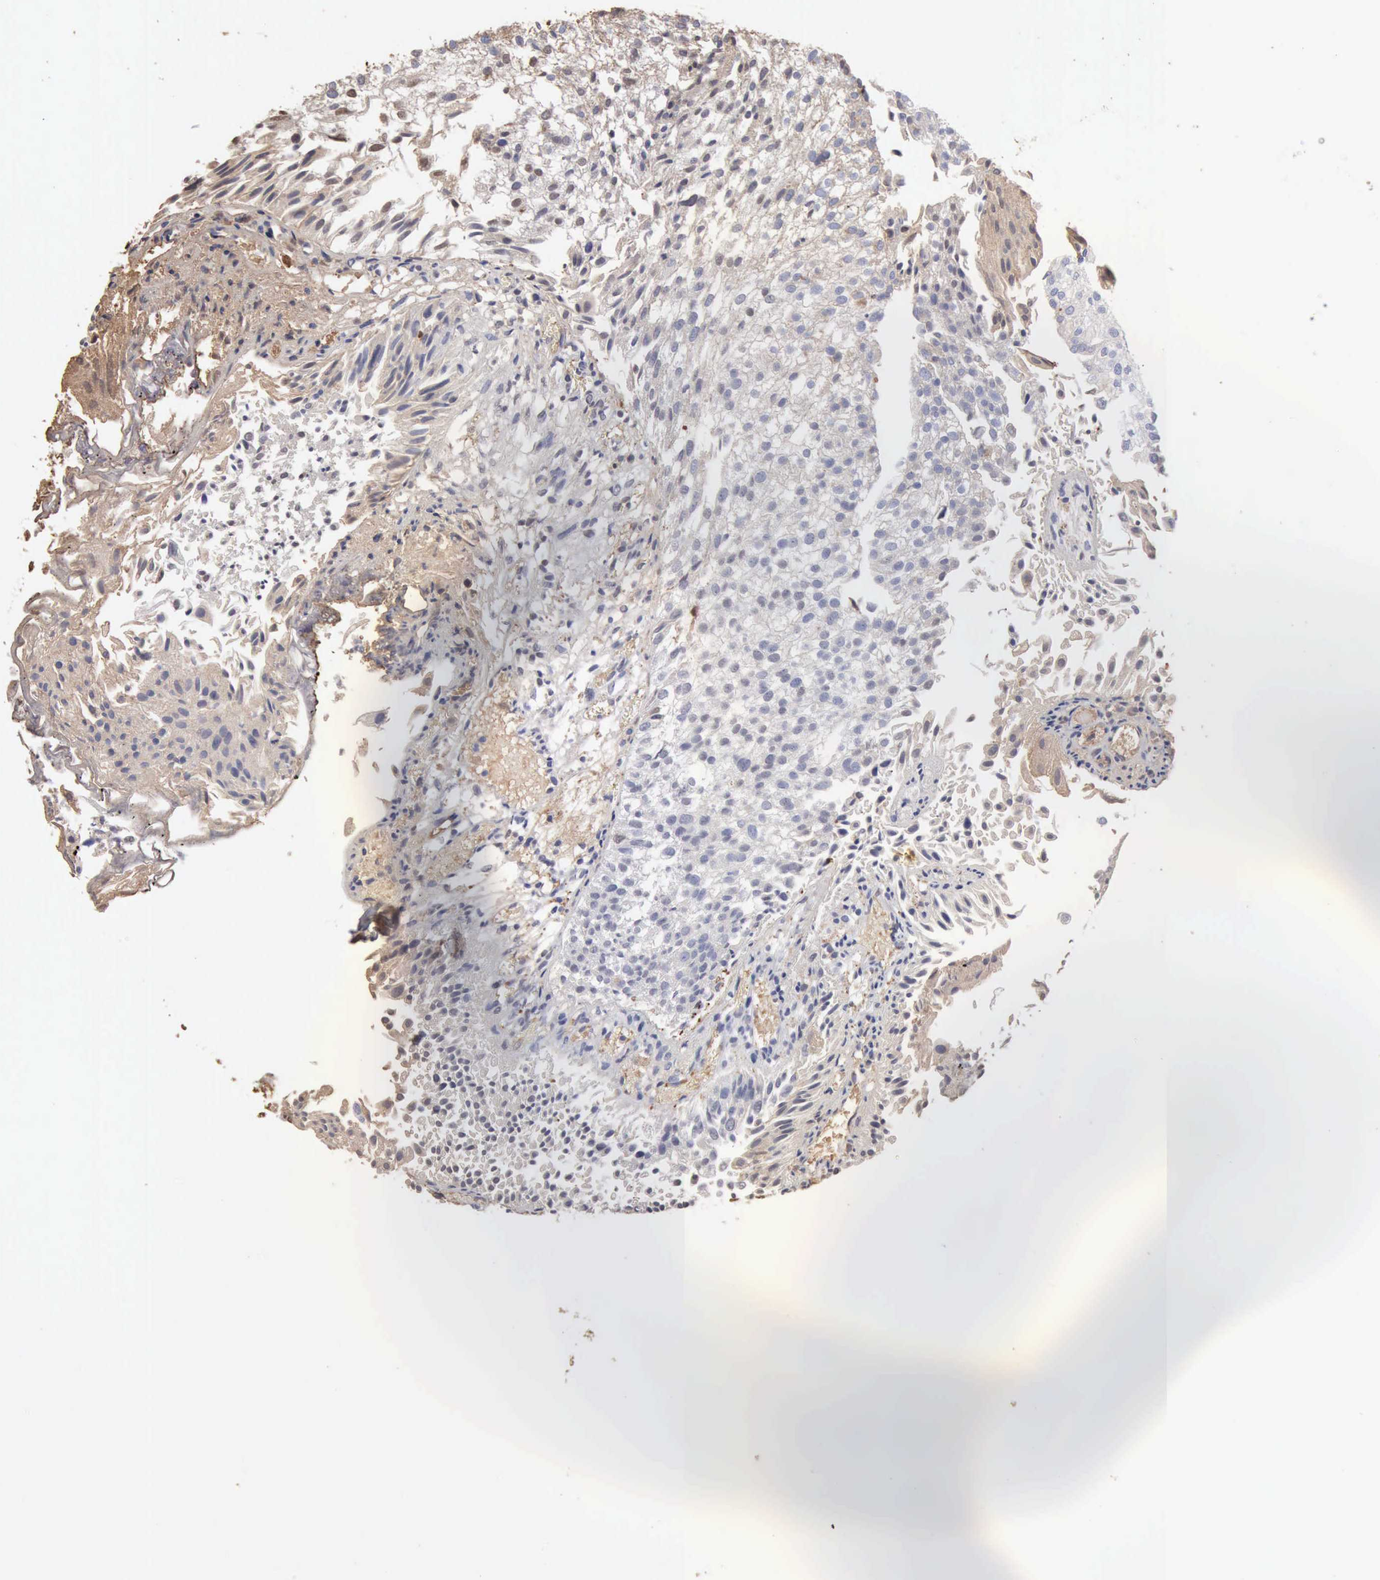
{"staining": {"intensity": "negative", "quantity": "none", "location": "none"}, "tissue": "urothelial cancer", "cell_type": "Tumor cells", "image_type": "cancer", "snomed": [{"axis": "morphology", "description": "Urothelial carcinoma, Low grade"}, {"axis": "topography", "description": "Urinary bladder"}], "caption": "Tumor cells are negative for brown protein staining in urothelial carcinoma (low-grade).", "gene": "SERPINA1", "patient": {"sex": "female", "age": 89}}